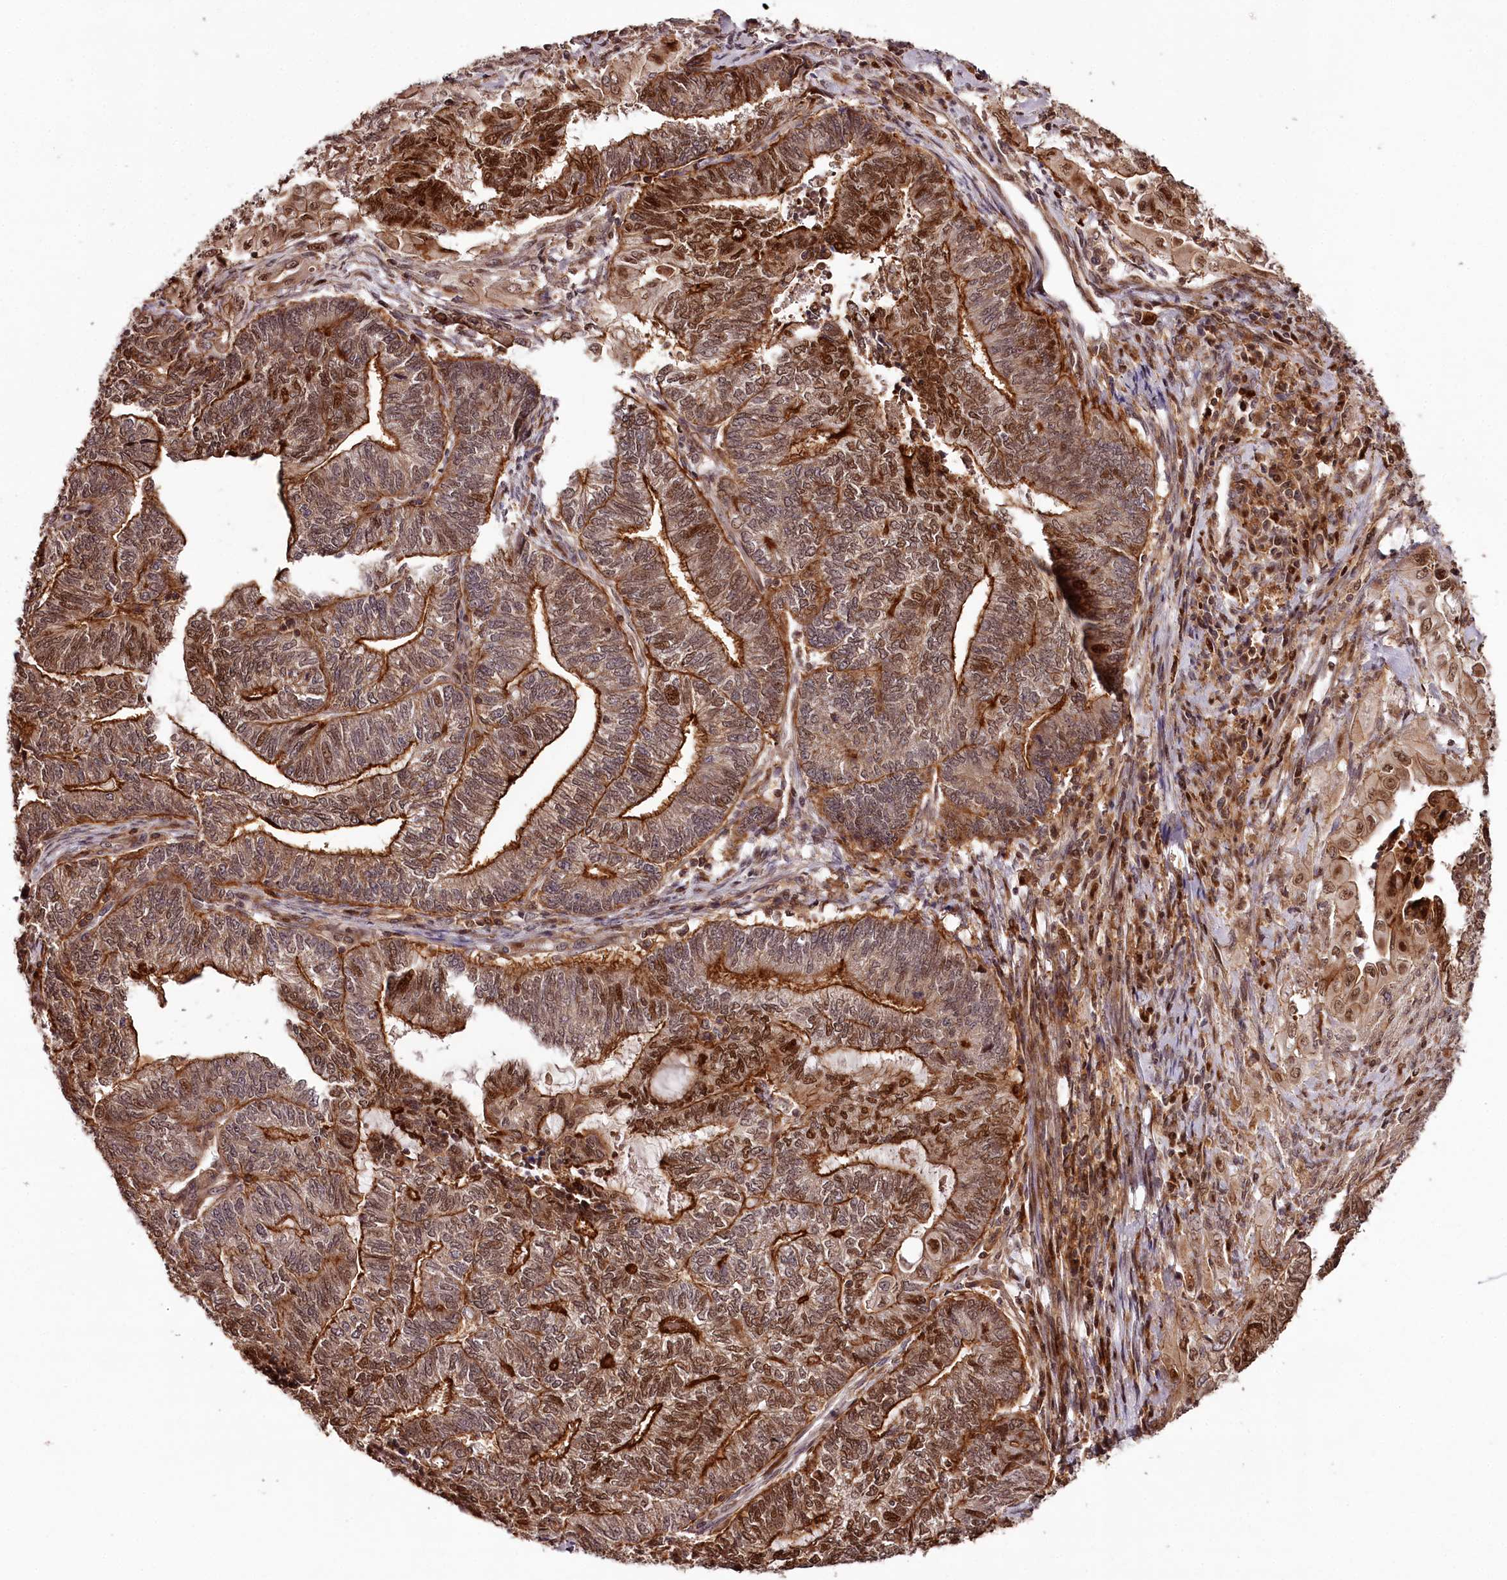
{"staining": {"intensity": "strong", "quantity": ">75%", "location": "cytoplasmic/membranous,nuclear"}, "tissue": "endometrial cancer", "cell_type": "Tumor cells", "image_type": "cancer", "snomed": [{"axis": "morphology", "description": "Adenocarcinoma, NOS"}, {"axis": "topography", "description": "Uterus"}, {"axis": "topography", "description": "Endometrium"}], "caption": "Immunohistochemical staining of endometrial cancer reveals strong cytoplasmic/membranous and nuclear protein staining in about >75% of tumor cells. Nuclei are stained in blue.", "gene": "KIF14", "patient": {"sex": "female", "age": 70}}